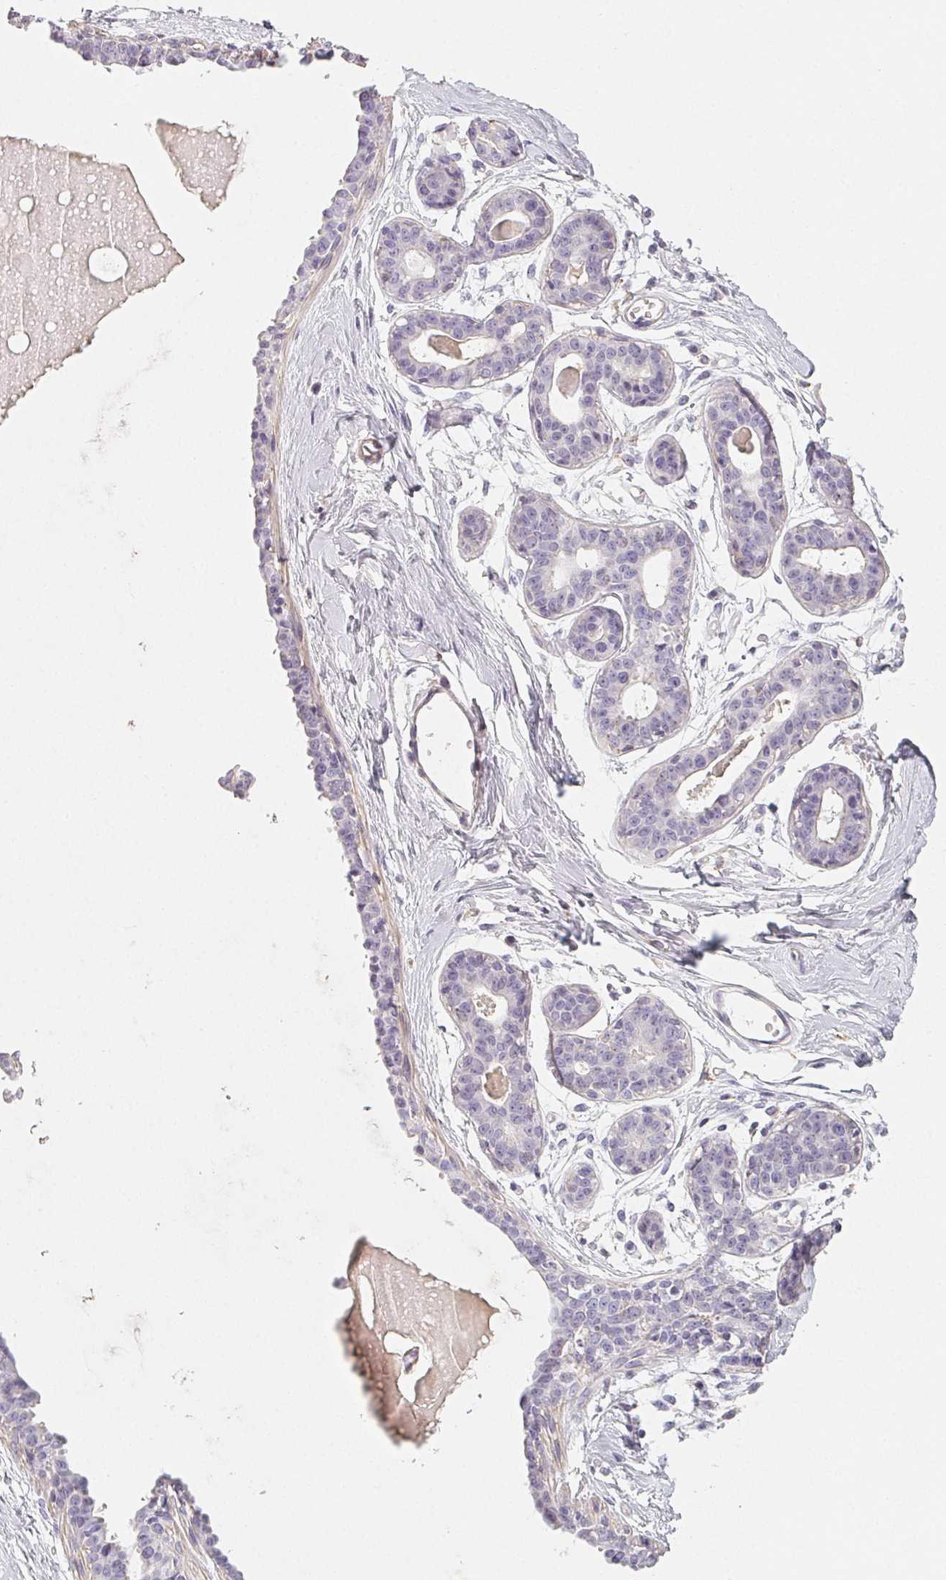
{"staining": {"intensity": "negative", "quantity": "none", "location": "none"}, "tissue": "breast", "cell_type": "Adipocytes", "image_type": "normal", "snomed": [{"axis": "morphology", "description": "Normal tissue, NOS"}, {"axis": "topography", "description": "Breast"}], "caption": "This is a micrograph of immunohistochemistry (IHC) staining of unremarkable breast, which shows no expression in adipocytes.", "gene": "LRRC23", "patient": {"sex": "female", "age": 45}}